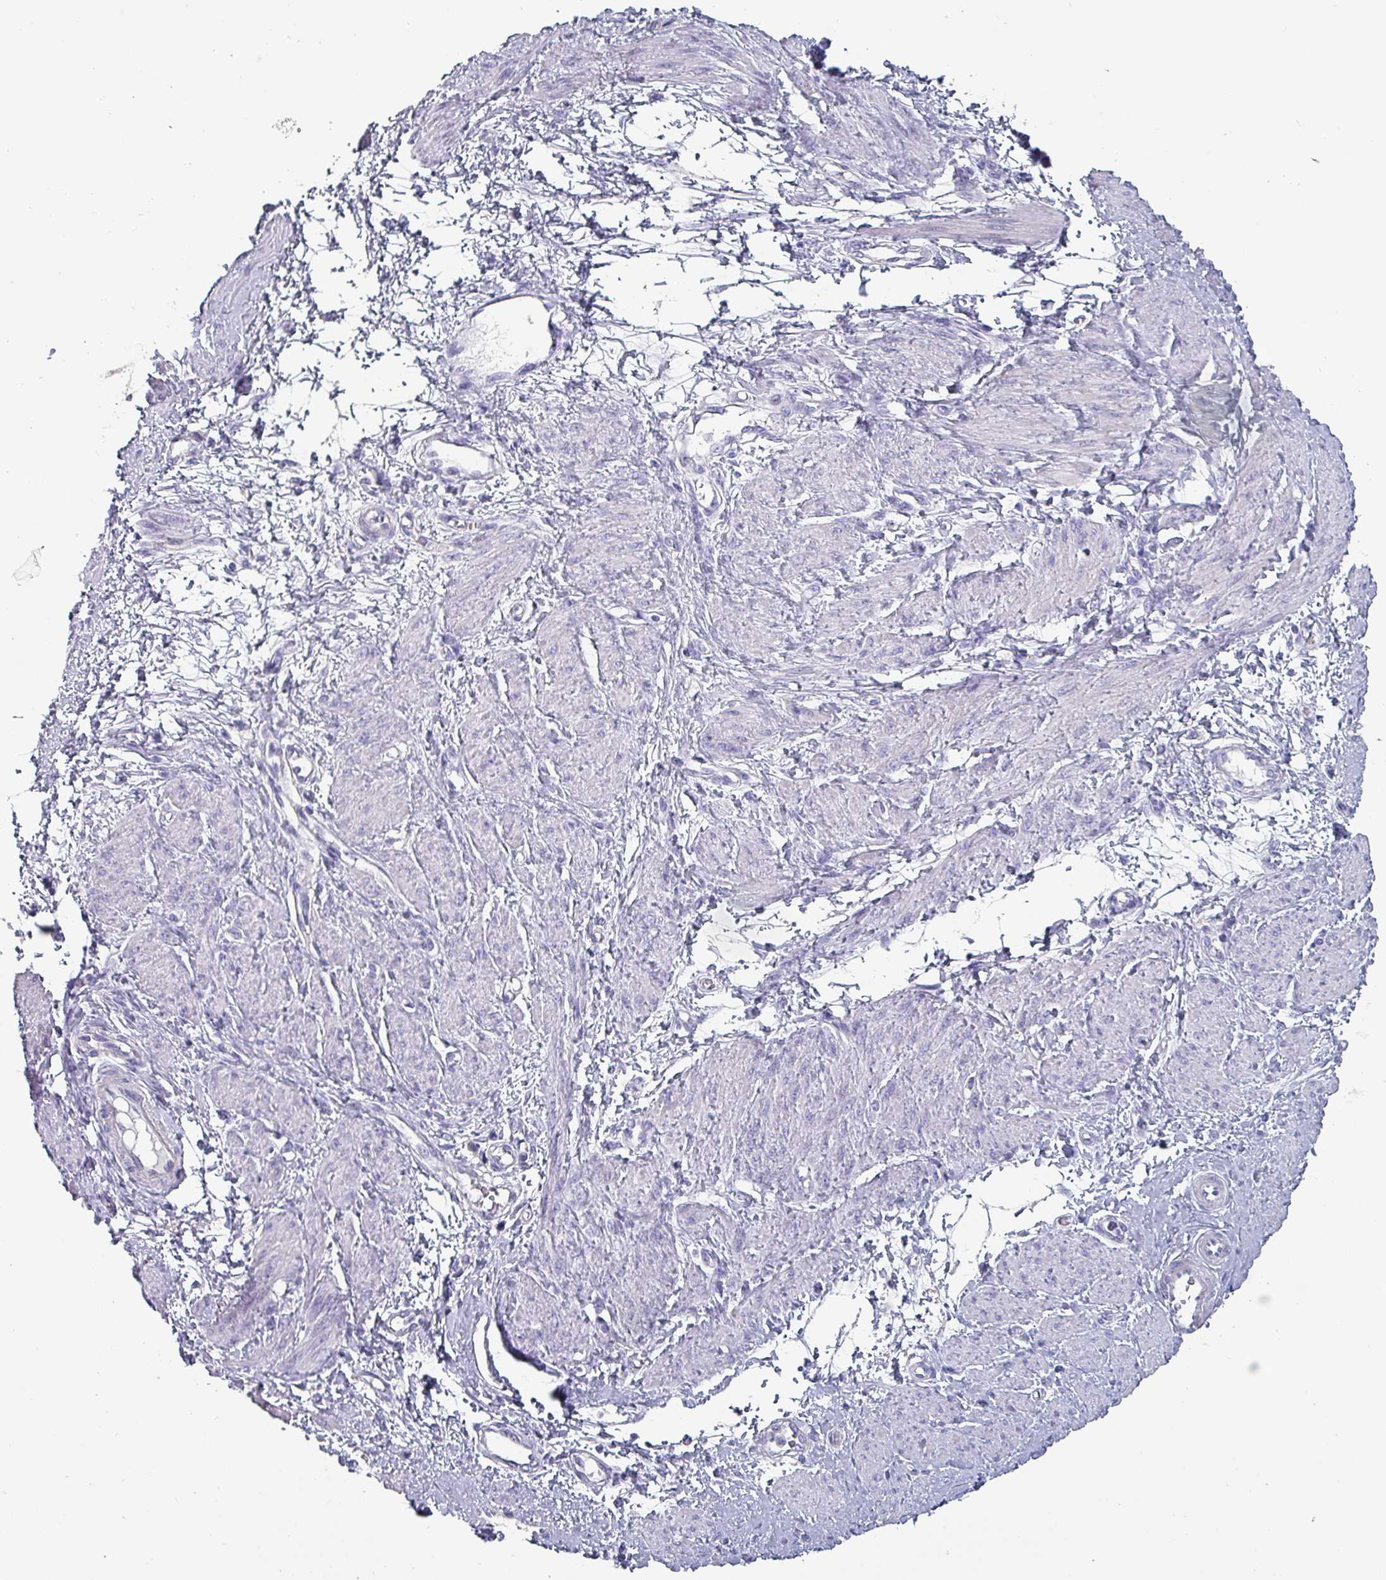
{"staining": {"intensity": "negative", "quantity": "none", "location": "none"}, "tissue": "smooth muscle", "cell_type": "Smooth muscle cells", "image_type": "normal", "snomed": [{"axis": "morphology", "description": "Normal tissue, NOS"}, {"axis": "topography", "description": "Smooth muscle"}, {"axis": "topography", "description": "Uterus"}], "caption": "Human smooth muscle stained for a protein using IHC demonstrates no staining in smooth muscle cells.", "gene": "INS", "patient": {"sex": "female", "age": 39}}